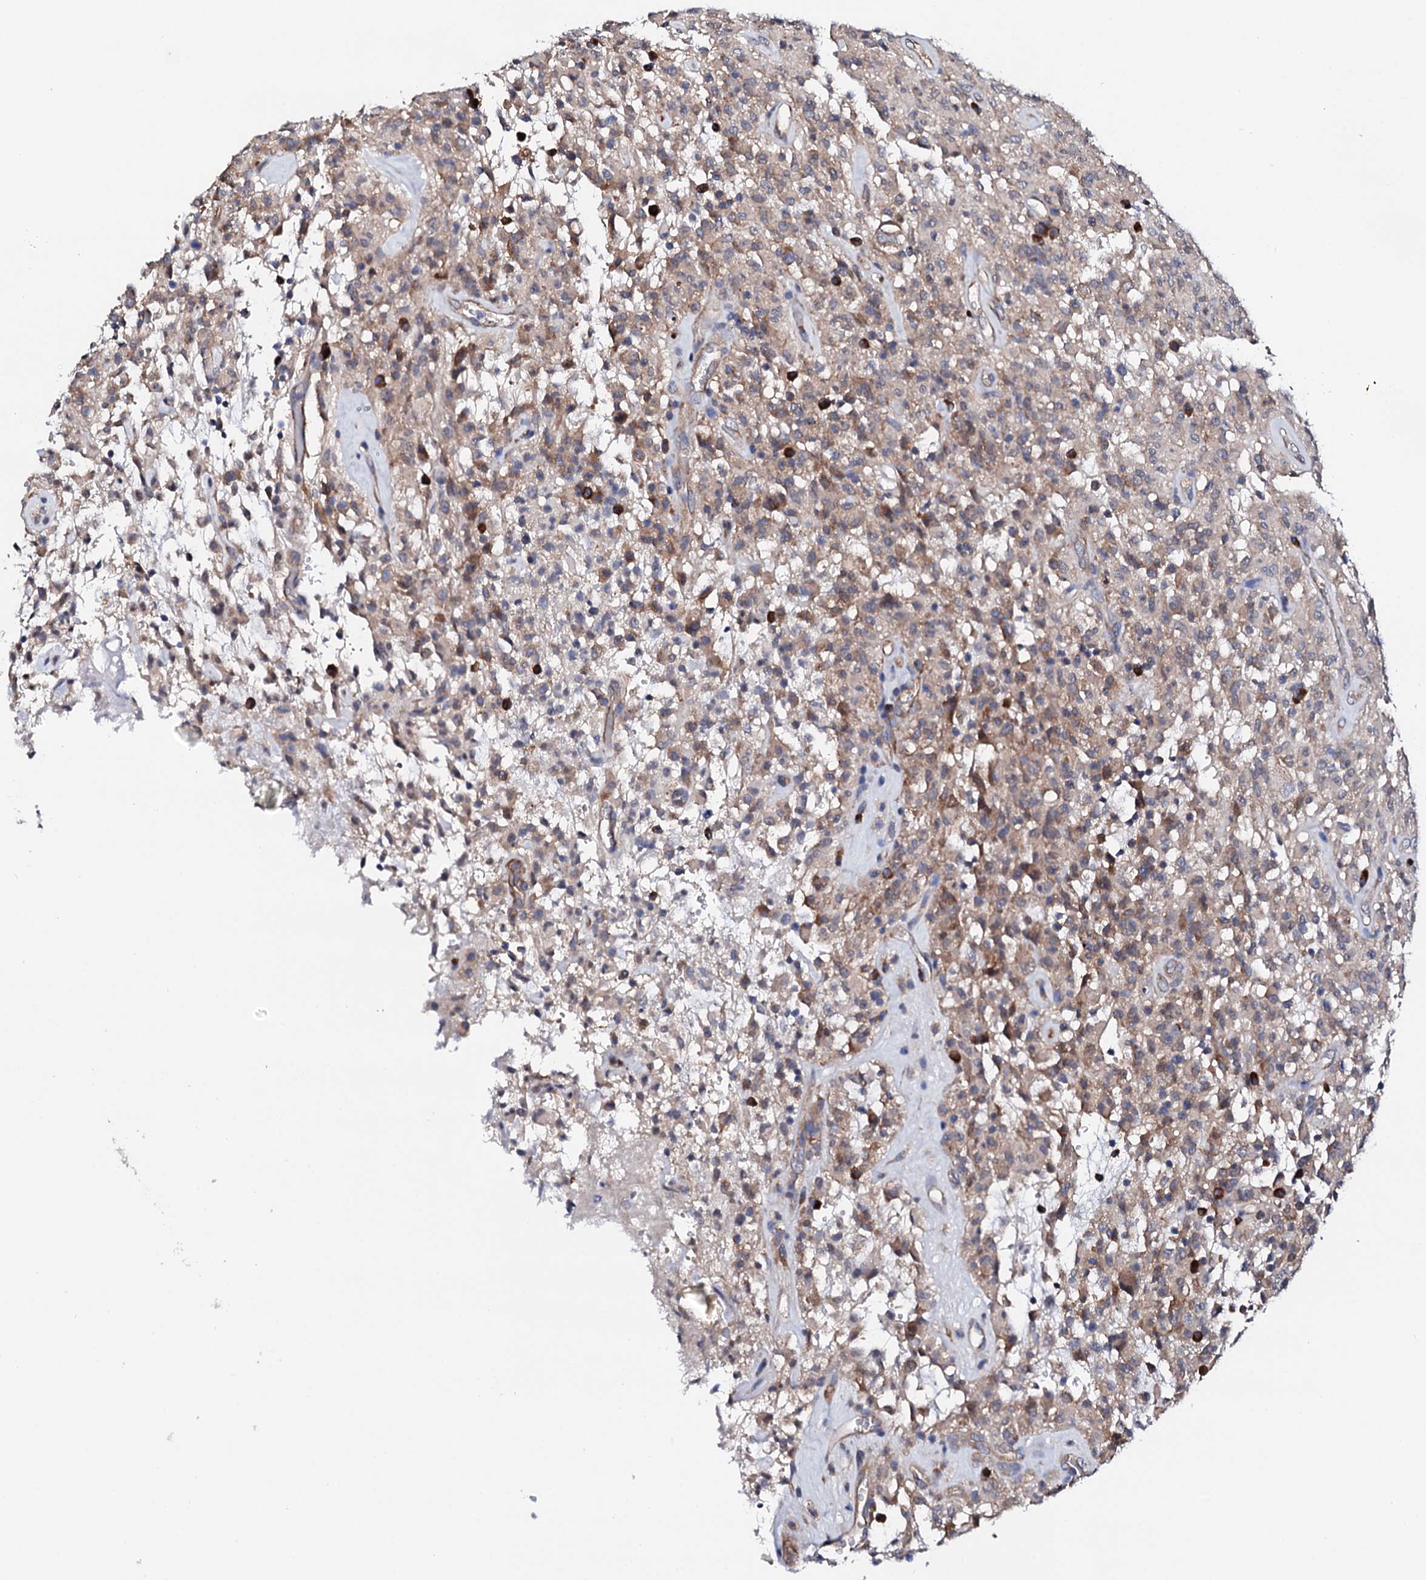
{"staining": {"intensity": "weak", "quantity": "25%-75%", "location": "cytoplasmic/membranous"}, "tissue": "glioma", "cell_type": "Tumor cells", "image_type": "cancer", "snomed": [{"axis": "morphology", "description": "Glioma, malignant, High grade"}, {"axis": "topography", "description": "Brain"}], "caption": "Immunohistochemical staining of human glioma displays low levels of weak cytoplasmic/membranous positivity in approximately 25%-75% of tumor cells.", "gene": "NUP58", "patient": {"sex": "female", "age": 57}}